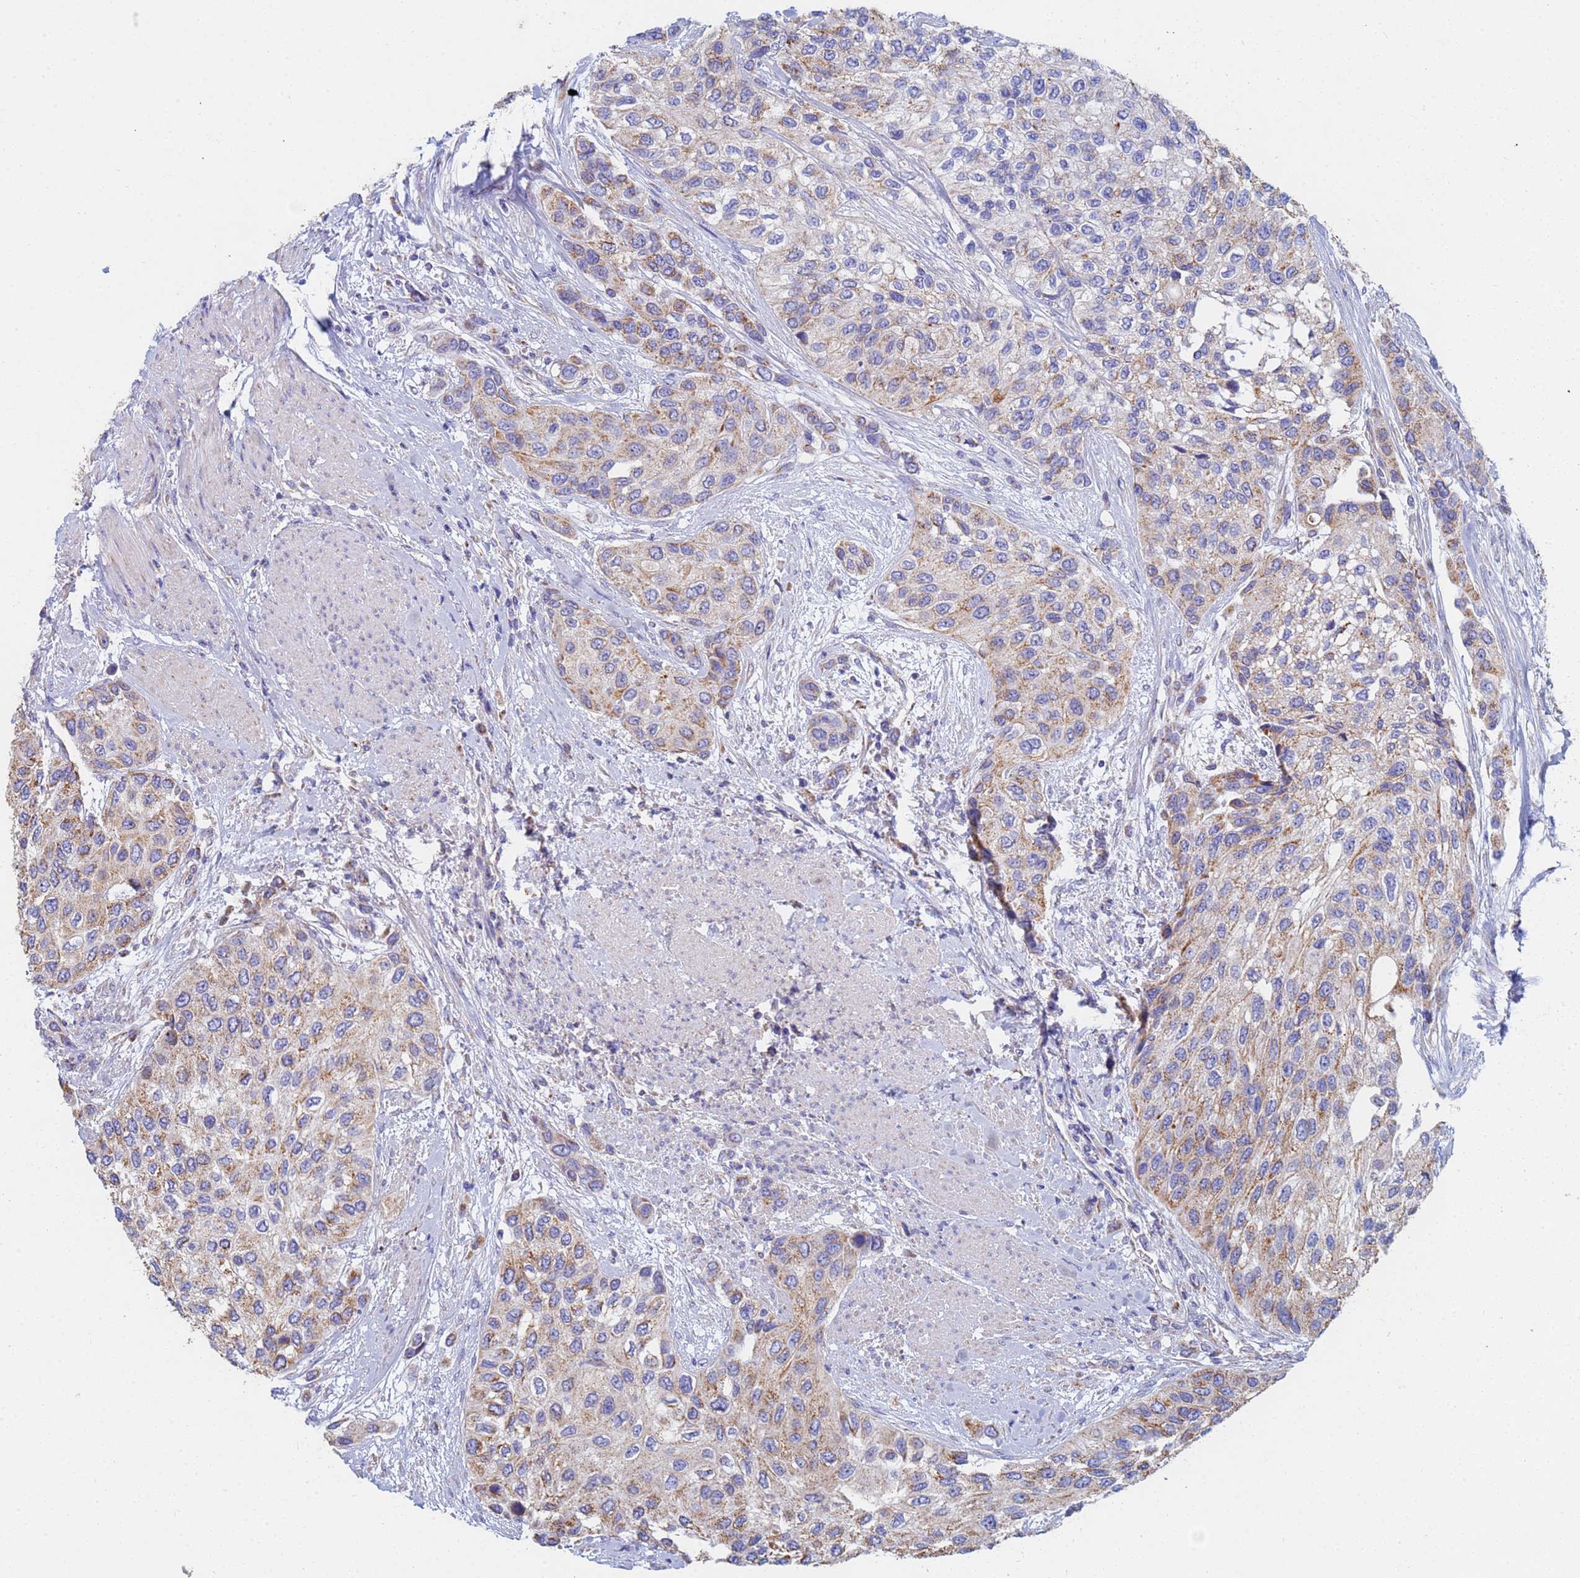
{"staining": {"intensity": "moderate", "quantity": ">75%", "location": "cytoplasmic/membranous"}, "tissue": "urothelial cancer", "cell_type": "Tumor cells", "image_type": "cancer", "snomed": [{"axis": "morphology", "description": "Normal tissue, NOS"}, {"axis": "morphology", "description": "Urothelial carcinoma, High grade"}, {"axis": "topography", "description": "Vascular tissue"}, {"axis": "topography", "description": "Urinary bladder"}], "caption": "A brown stain labels moderate cytoplasmic/membranous staining of a protein in urothelial carcinoma (high-grade) tumor cells.", "gene": "UQCRH", "patient": {"sex": "female", "age": 56}}